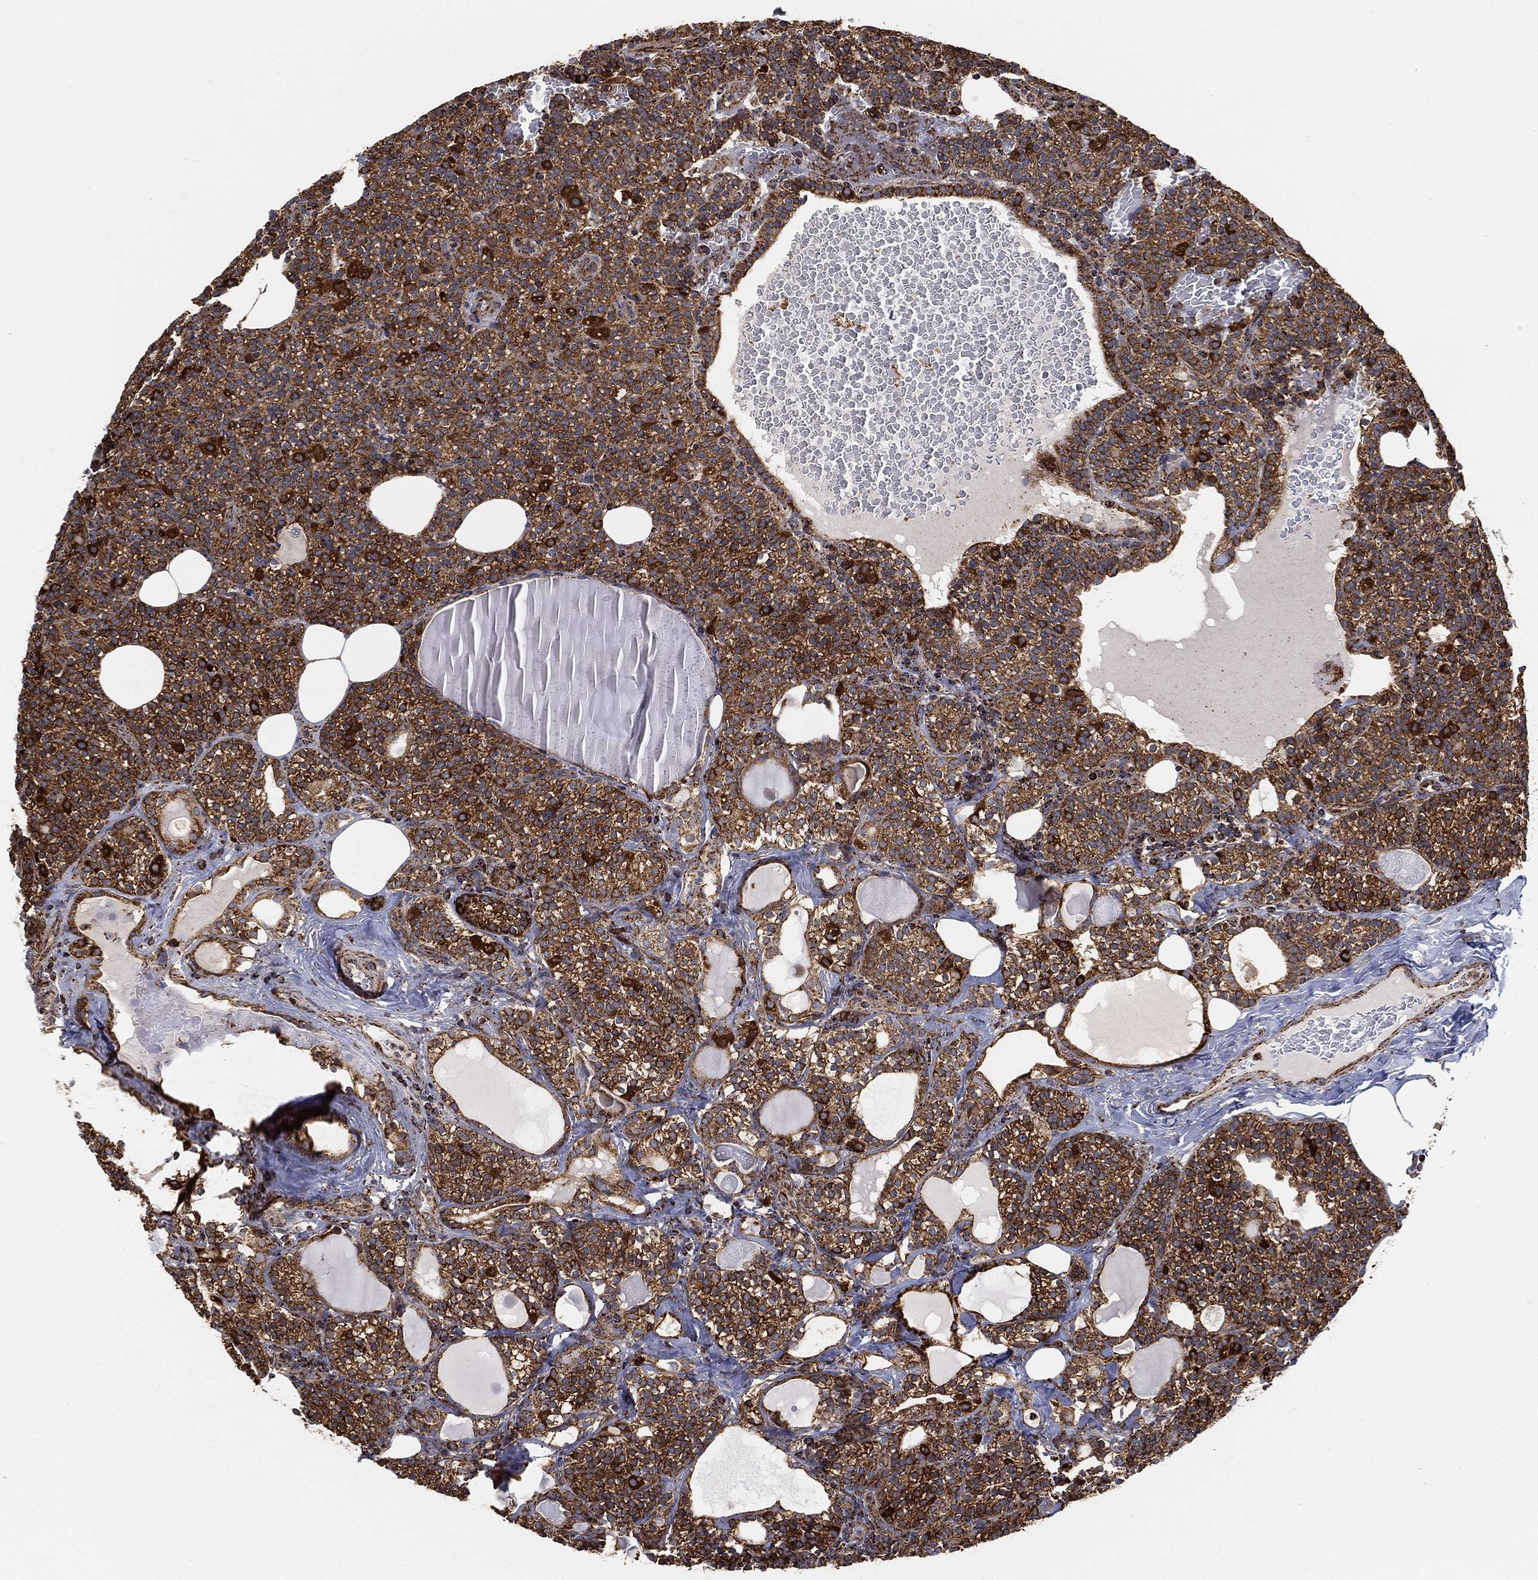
{"staining": {"intensity": "strong", "quantity": ">75%", "location": "cytoplasmic/membranous"}, "tissue": "parathyroid gland", "cell_type": "Glandular cells", "image_type": "normal", "snomed": [{"axis": "morphology", "description": "Normal tissue, NOS"}, {"axis": "topography", "description": "Parathyroid gland"}], "caption": "This is a photomicrograph of immunohistochemistry staining of unremarkable parathyroid gland, which shows strong positivity in the cytoplasmic/membranous of glandular cells.", "gene": "SLC38A7", "patient": {"sex": "female", "age": 63}}